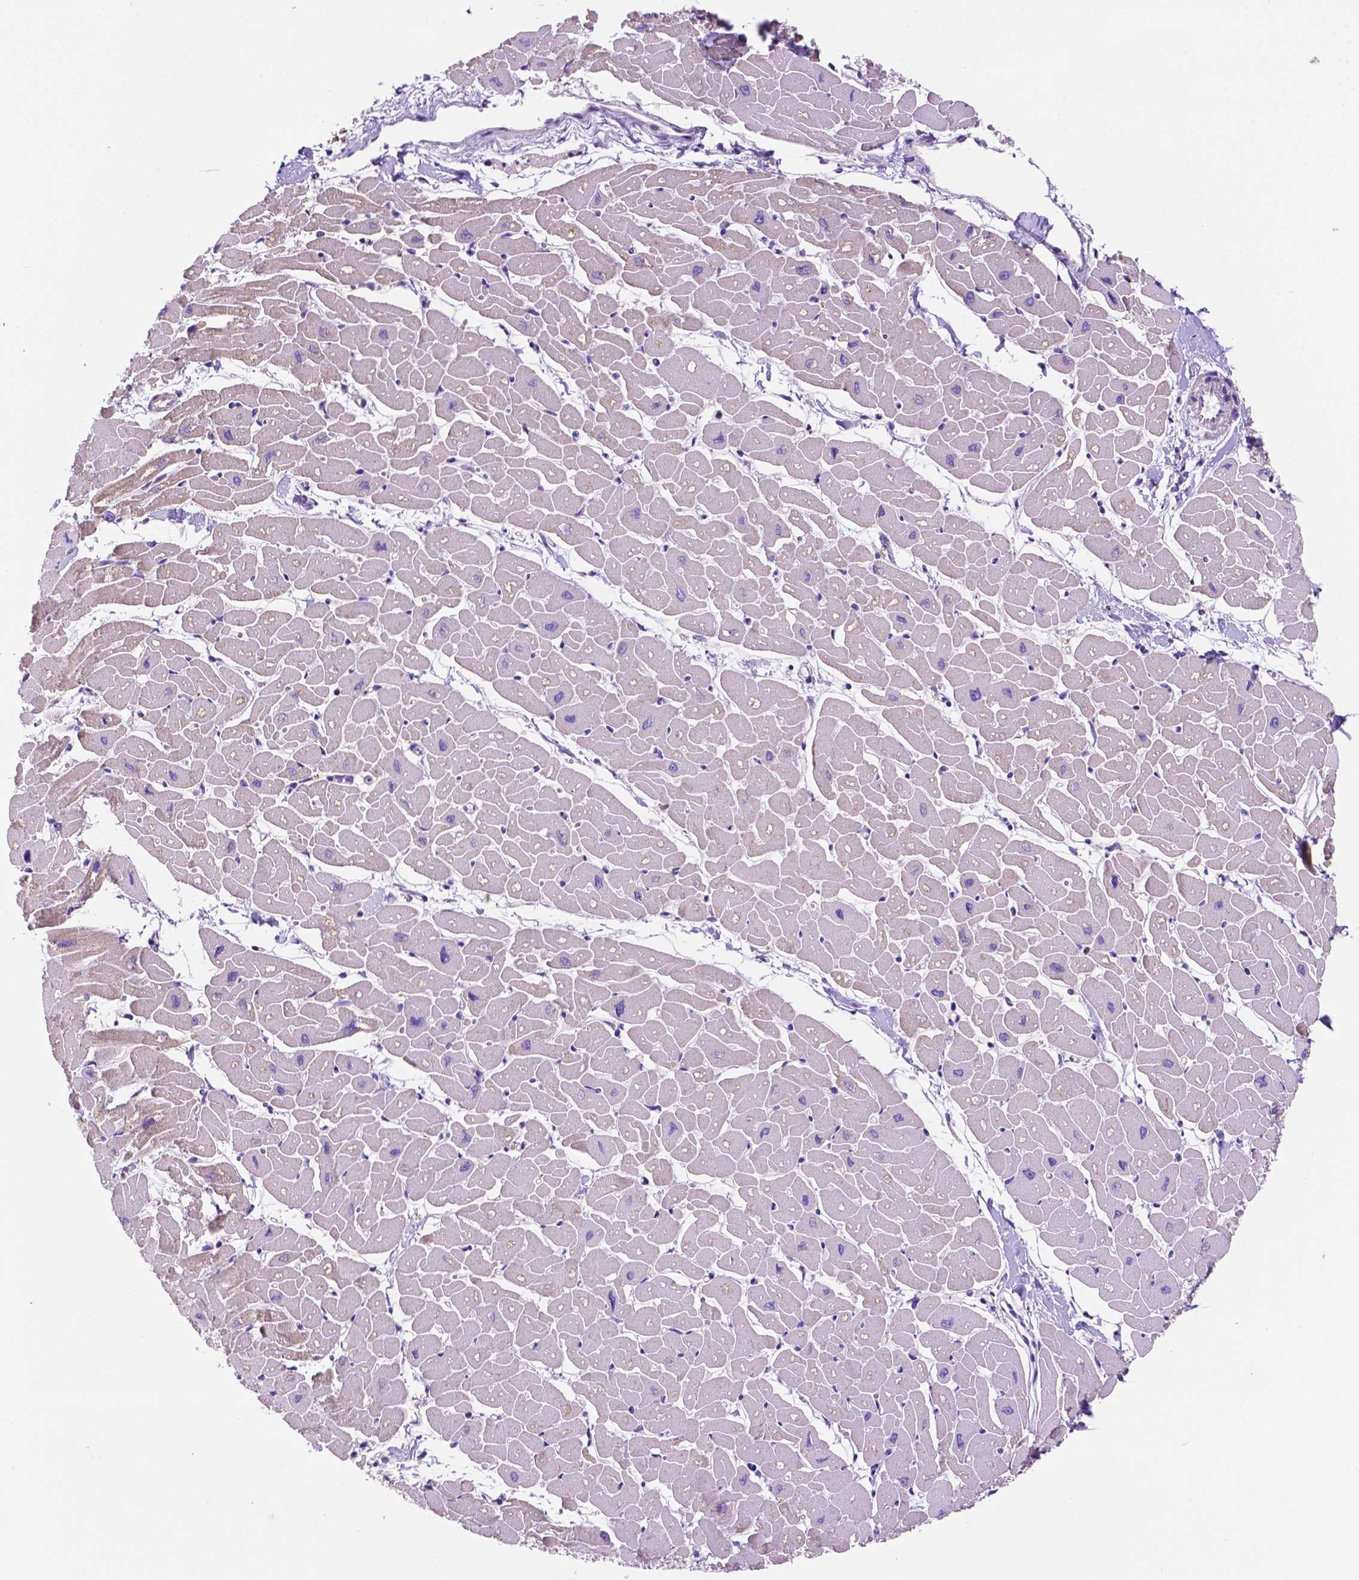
{"staining": {"intensity": "negative", "quantity": "none", "location": "none"}, "tissue": "heart muscle", "cell_type": "Cardiomyocytes", "image_type": "normal", "snomed": [{"axis": "morphology", "description": "Normal tissue, NOS"}, {"axis": "topography", "description": "Heart"}], "caption": "Micrograph shows no significant protein expression in cardiomyocytes of normal heart muscle.", "gene": "GDPD5", "patient": {"sex": "male", "age": 57}}